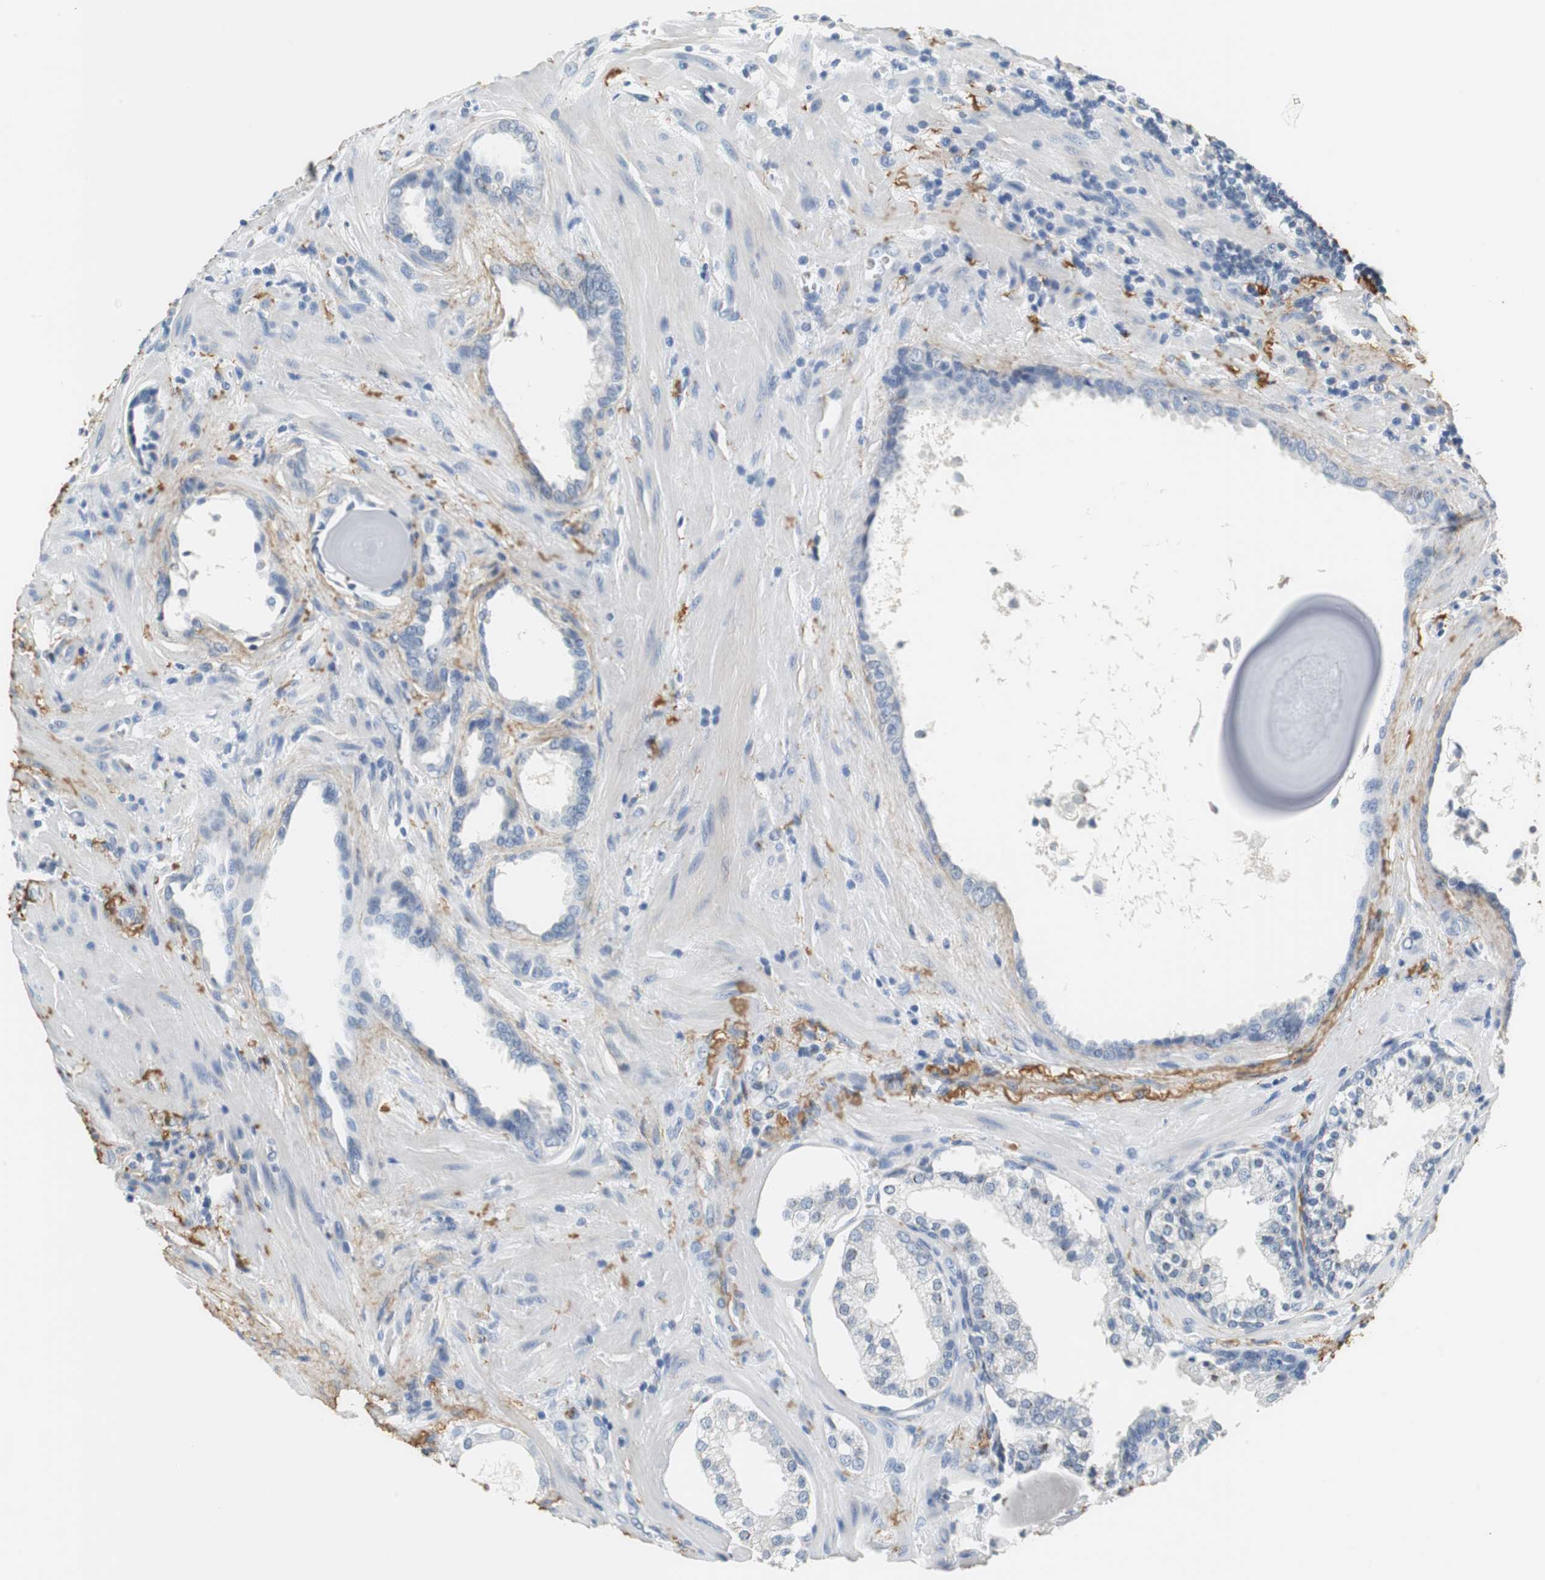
{"staining": {"intensity": "negative", "quantity": "none", "location": "none"}, "tissue": "prostate cancer", "cell_type": "Tumor cells", "image_type": "cancer", "snomed": [{"axis": "morphology", "description": "Adenocarcinoma, High grade"}, {"axis": "topography", "description": "Prostate"}], "caption": "IHC photomicrograph of human prostate high-grade adenocarcinoma stained for a protein (brown), which reveals no staining in tumor cells.", "gene": "MUC7", "patient": {"sex": "male", "age": 68}}